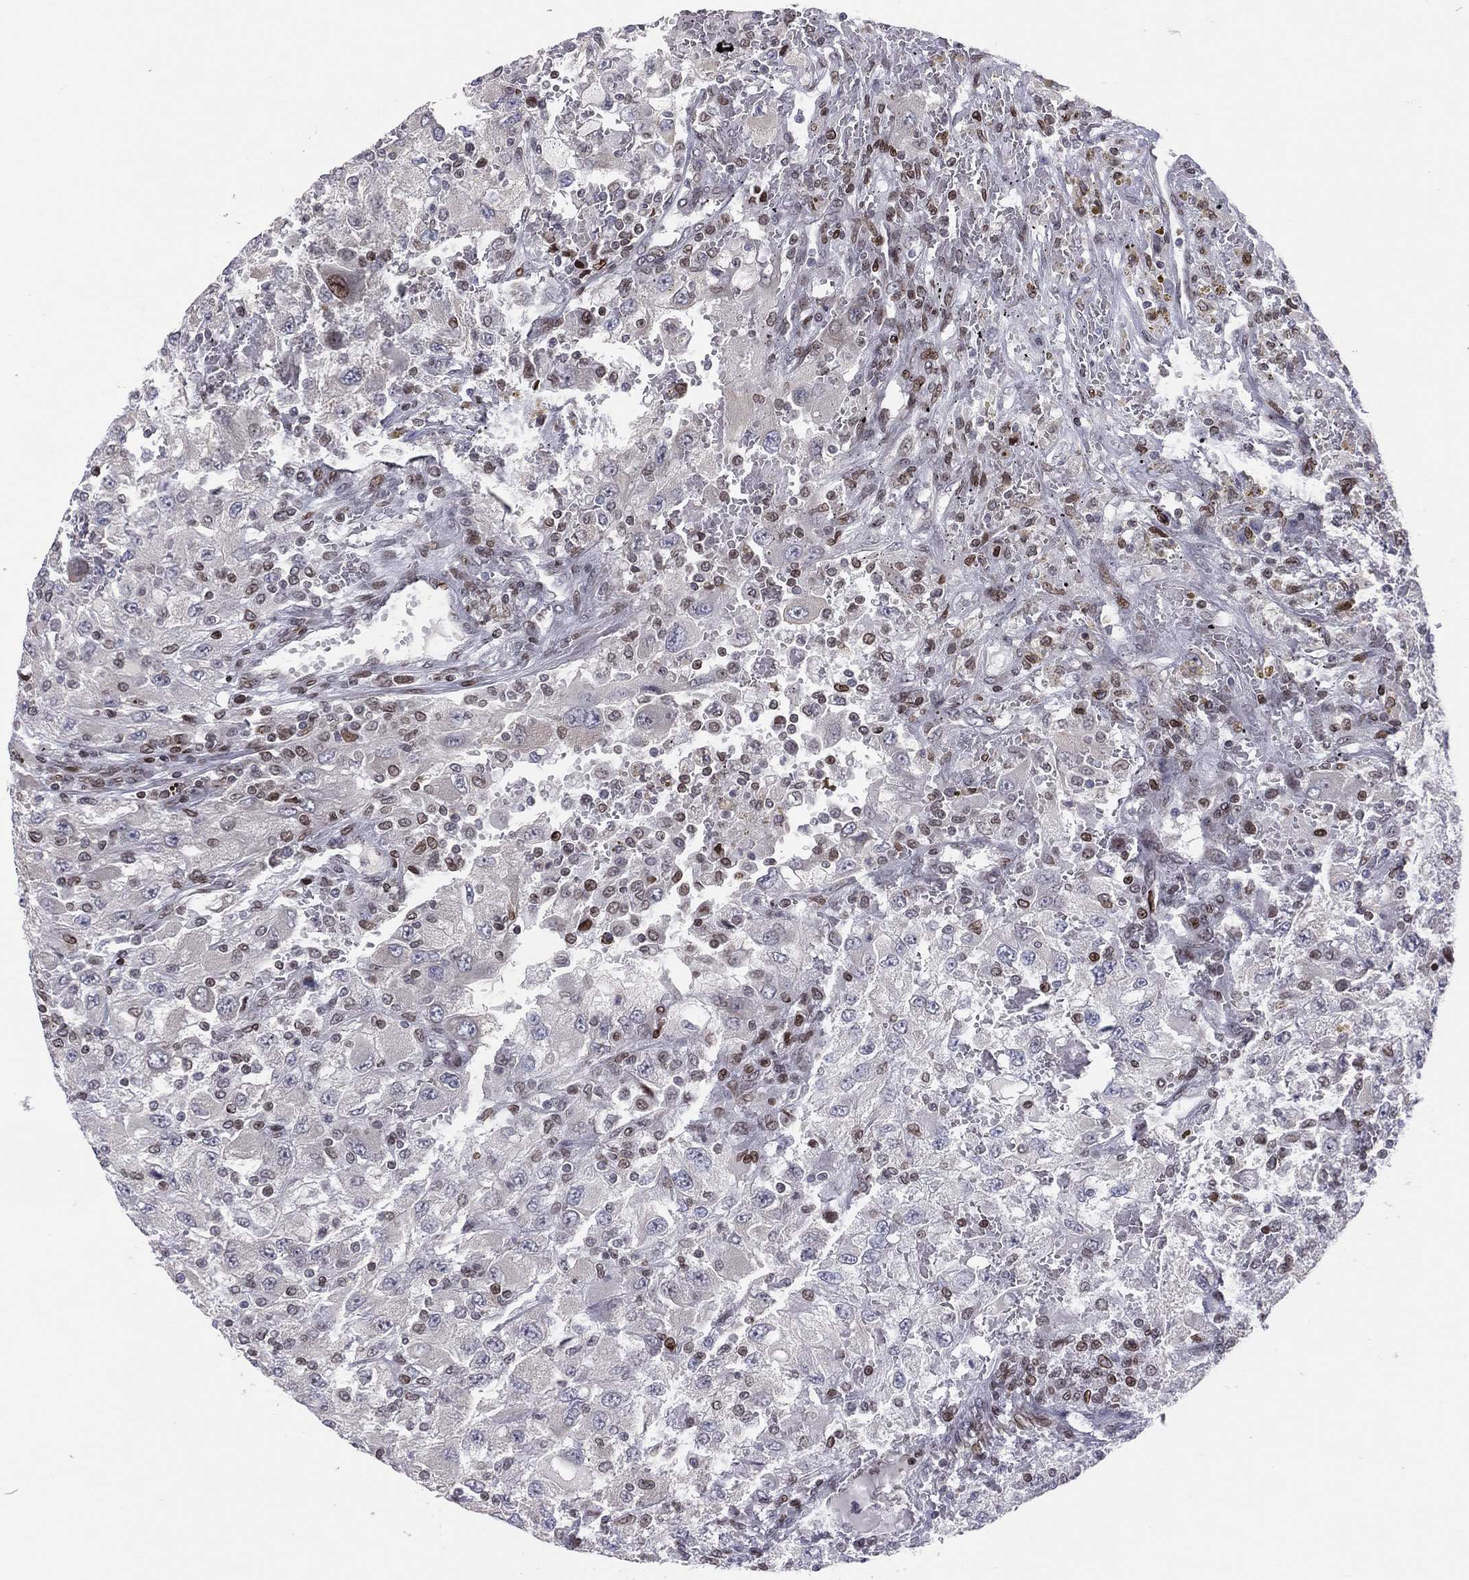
{"staining": {"intensity": "moderate", "quantity": "<25%", "location": "nuclear"}, "tissue": "renal cancer", "cell_type": "Tumor cells", "image_type": "cancer", "snomed": [{"axis": "morphology", "description": "Adenocarcinoma, NOS"}, {"axis": "topography", "description": "Kidney"}], "caption": "Human renal cancer stained for a protein (brown) shows moderate nuclear positive staining in about <25% of tumor cells.", "gene": "DBF4B", "patient": {"sex": "female", "age": 67}}